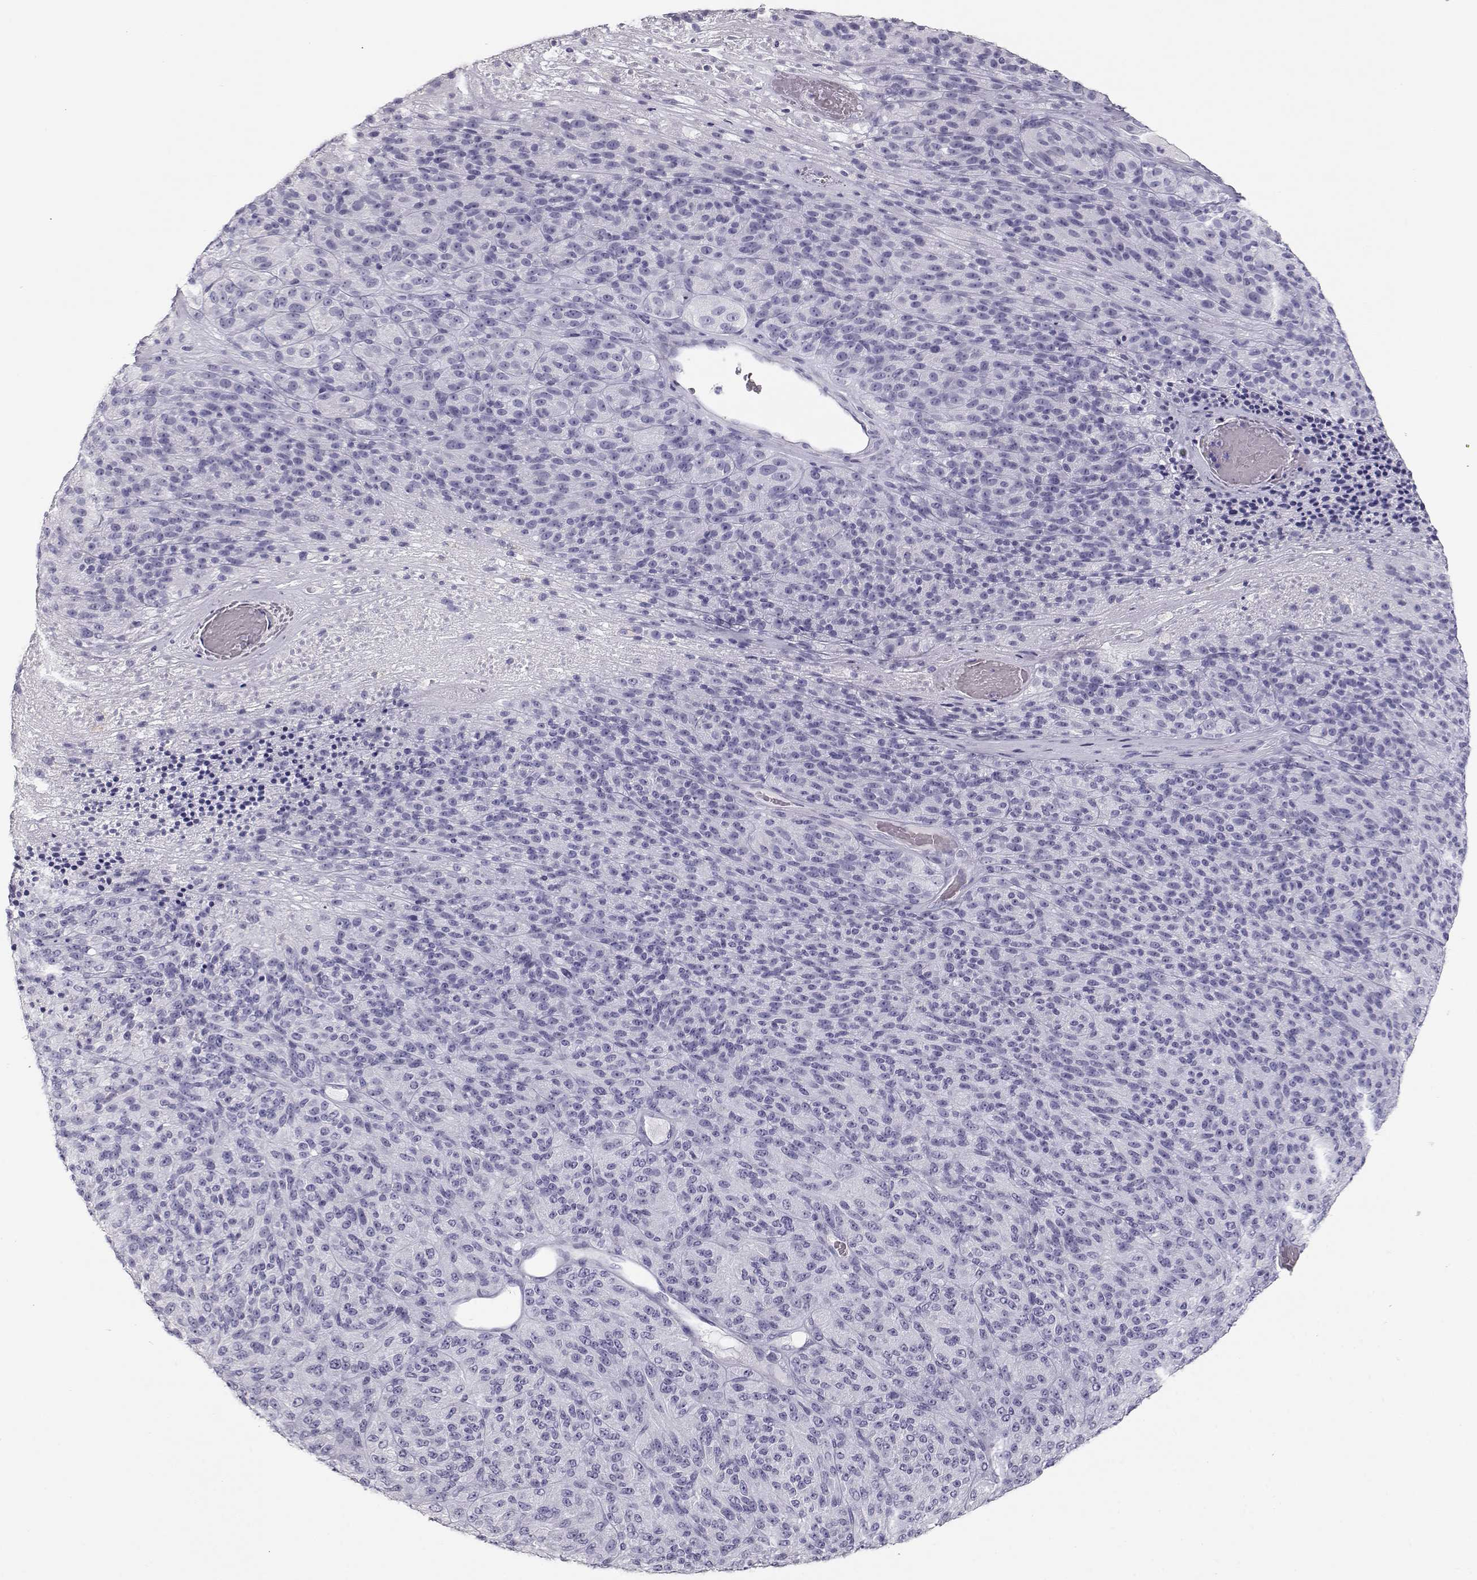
{"staining": {"intensity": "negative", "quantity": "none", "location": "none"}, "tissue": "melanoma", "cell_type": "Tumor cells", "image_type": "cancer", "snomed": [{"axis": "morphology", "description": "Malignant melanoma, Metastatic site"}, {"axis": "topography", "description": "Brain"}], "caption": "An immunohistochemistry (IHC) photomicrograph of malignant melanoma (metastatic site) is shown. There is no staining in tumor cells of malignant melanoma (metastatic site). (Stains: DAB immunohistochemistry (IHC) with hematoxylin counter stain, Microscopy: brightfield microscopy at high magnification).", "gene": "TKTL1", "patient": {"sex": "female", "age": 56}}